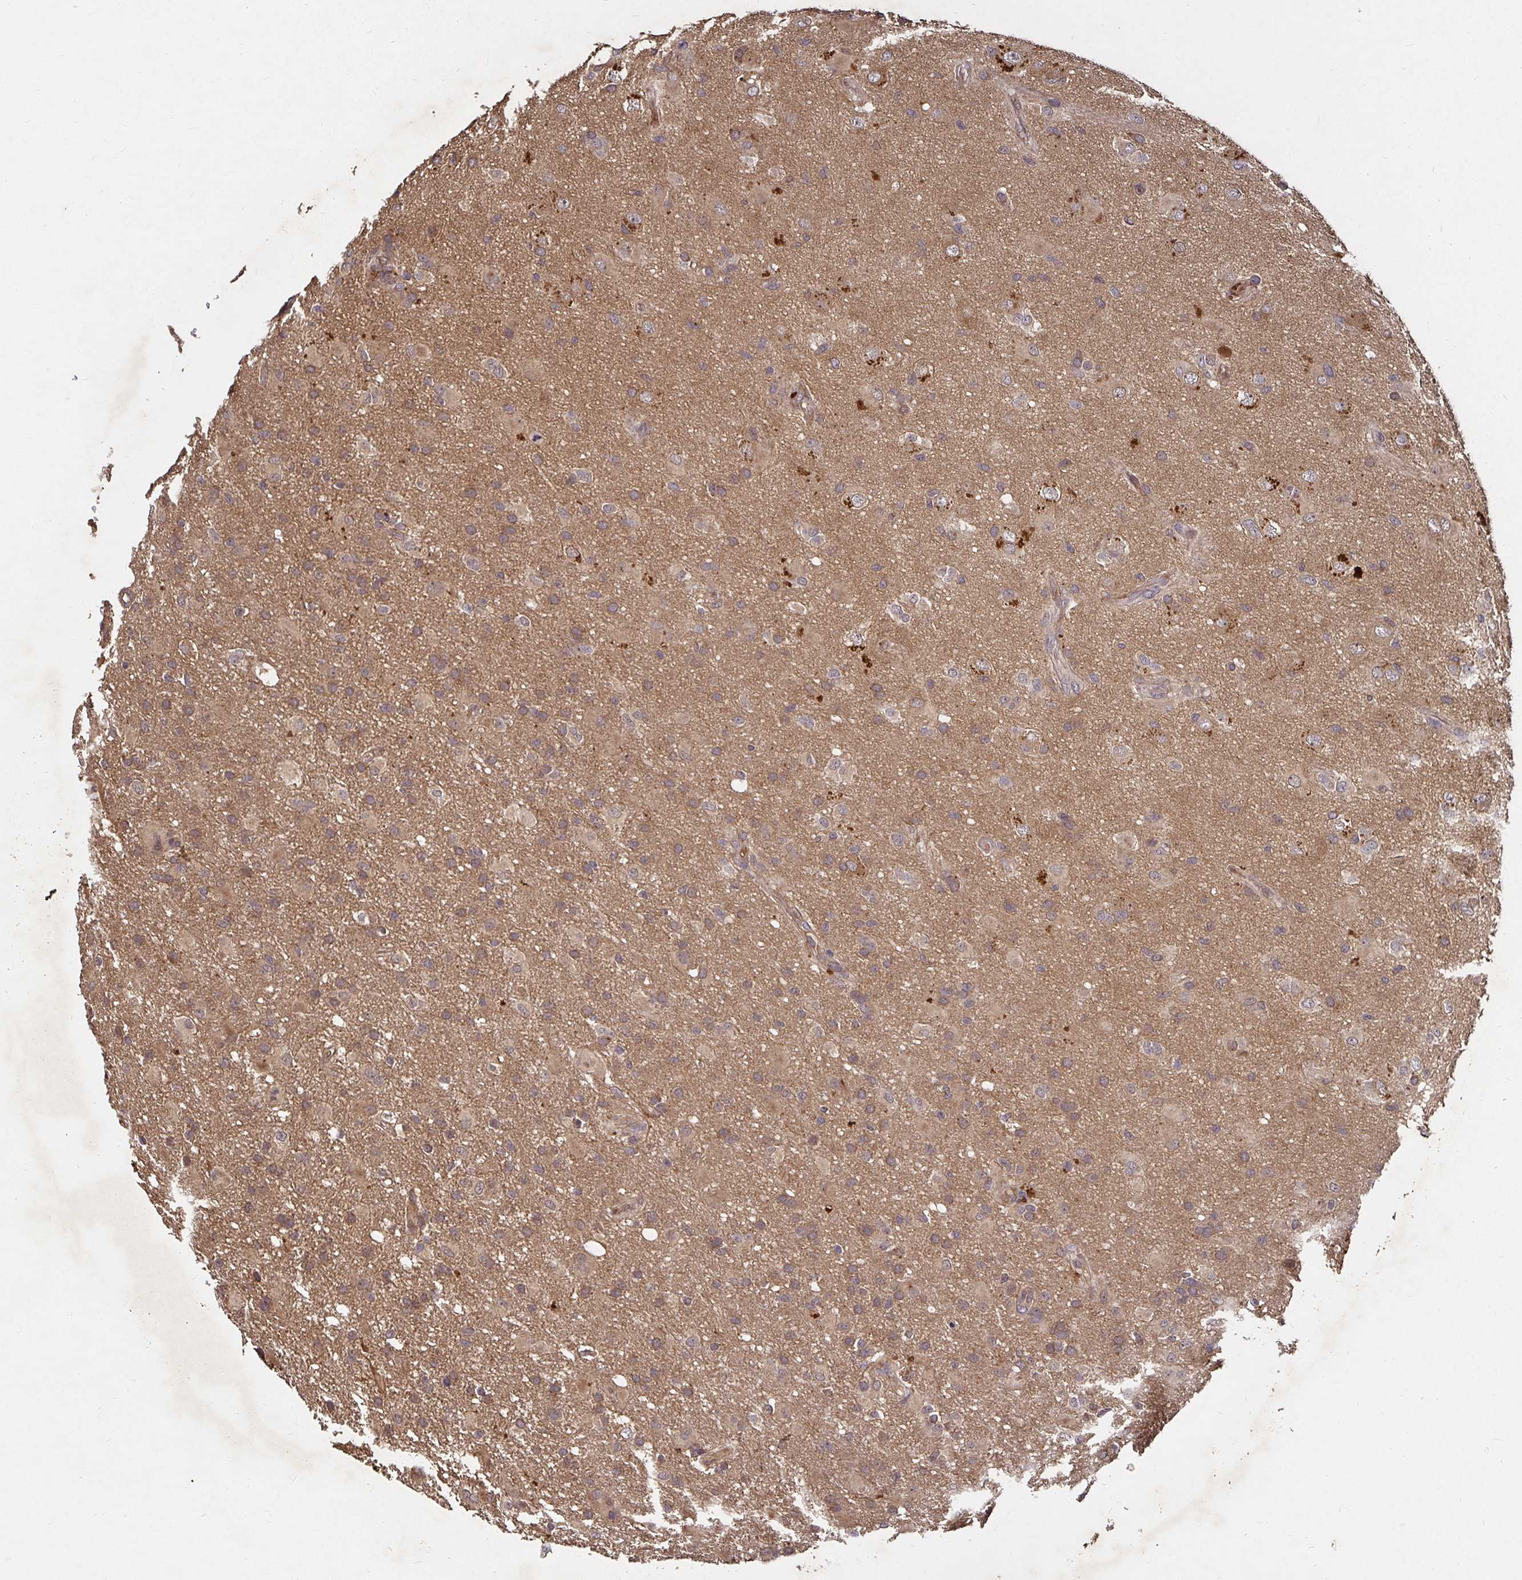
{"staining": {"intensity": "moderate", "quantity": ">75%", "location": "cytoplasmic/membranous"}, "tissue": "glioma", "cell_type": "Tumor cells", "image_type": "cancer", "snomed": [{"axis": "morphology", "description": "Glioma, malignant, High grade"}, {"axis": "topography", "description": "Brain"}], "caption": "Immunohistochemical staining of human glioma demonstrates medium levels of moderate cytoplasmic/membranous protein expression in approximately >75% of tumor cells.", "gene": "SMYD3", "patient": {"sex": "male", "age": 53}}